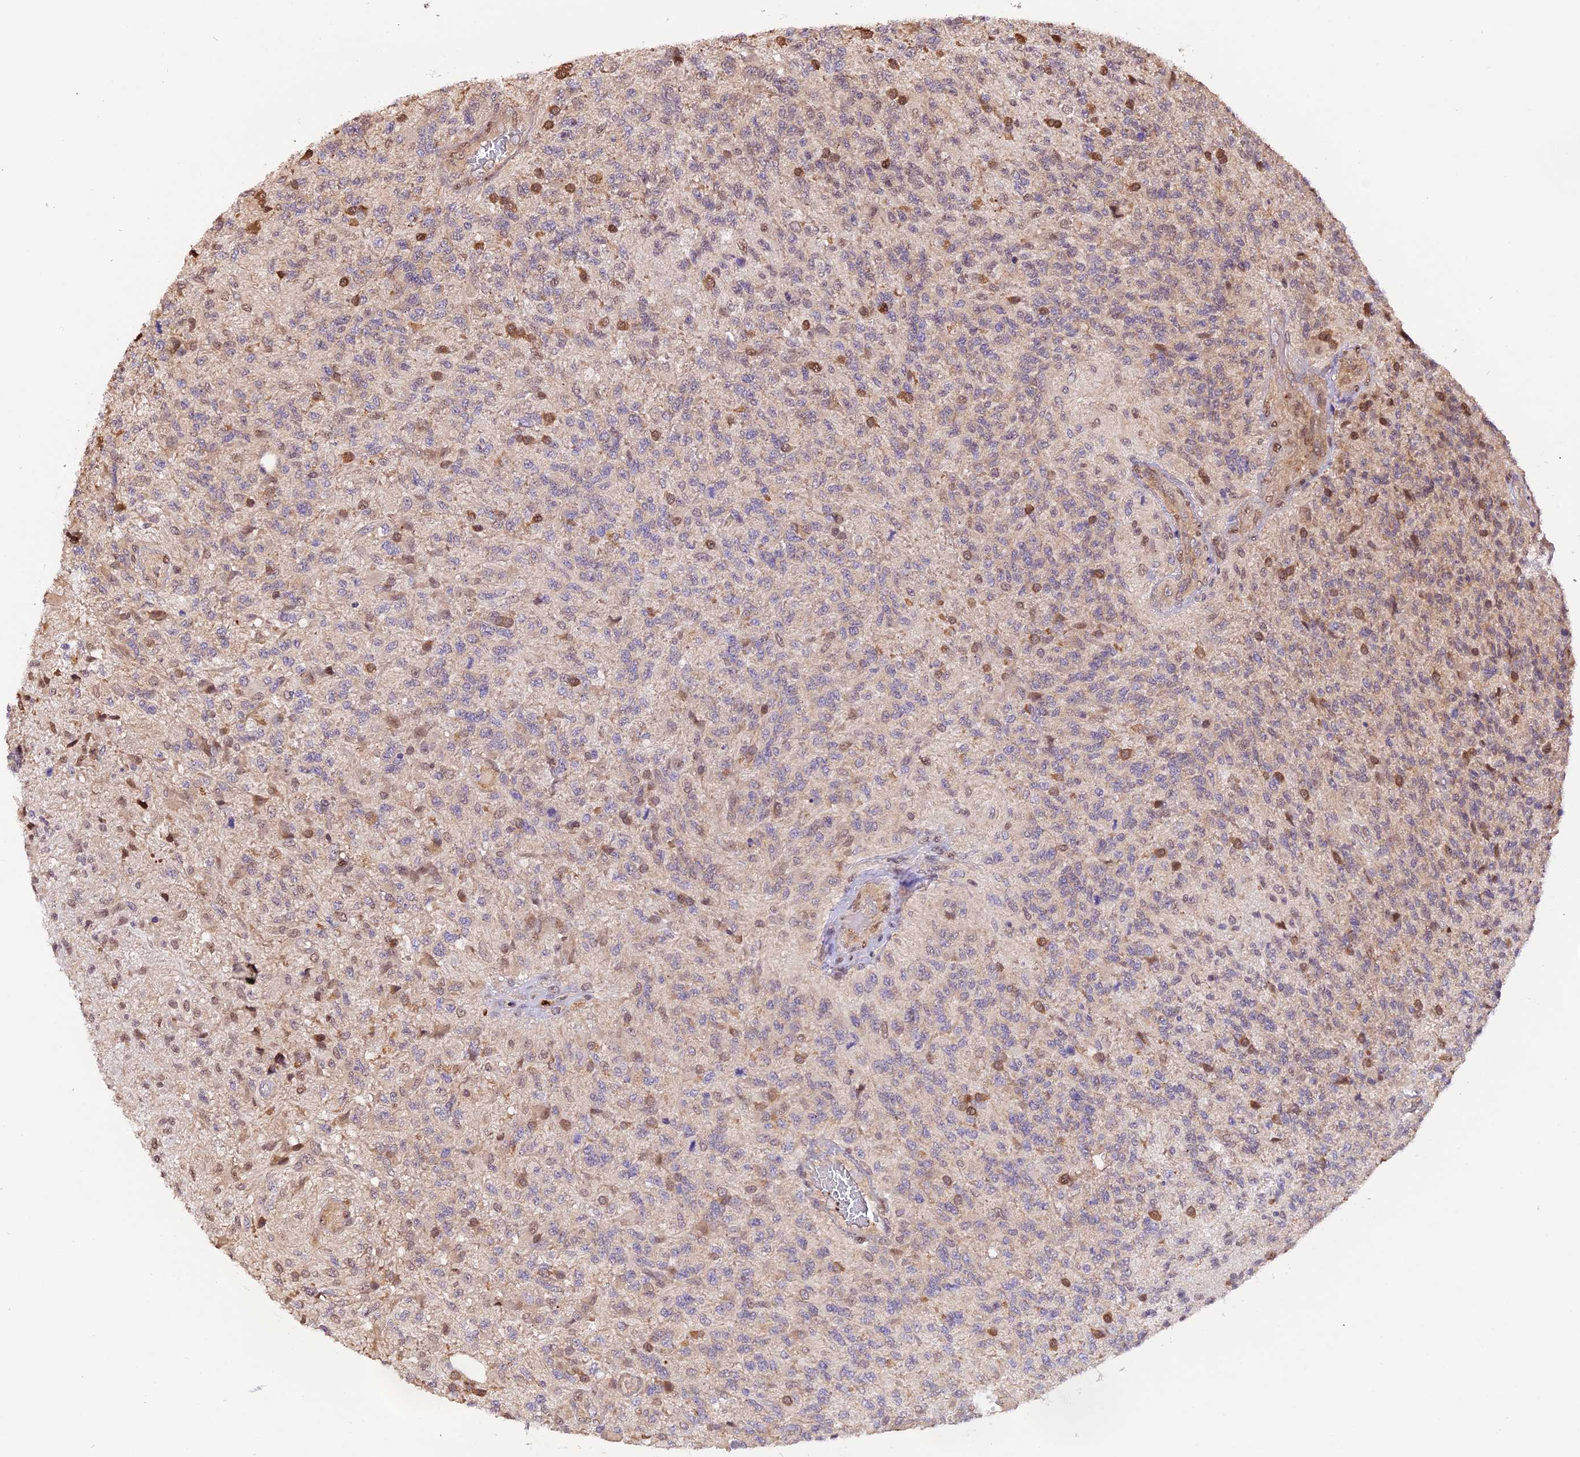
{"staining": {"intensity": "moderate", "quantity": "<25%", "location": "cytoplasmic/membranous,nuclear"}, "tissue": "glioma", "cell_type": "Tumor cells", "image_type": "cancer", "snomed": [{"axis": "morphology", "description": "Glioma, malignant, High grade"}, {"axis": "topography", "description": "Brain"}], "caption": "DAB immunohistochemical staining of glioma reveals moderate cytoplasmic/membranous and nuclear protein expression in approximately <25% of tumor cells.", "gene": "HERPUD1", "patient": {"sex": "male", "age": 56}}